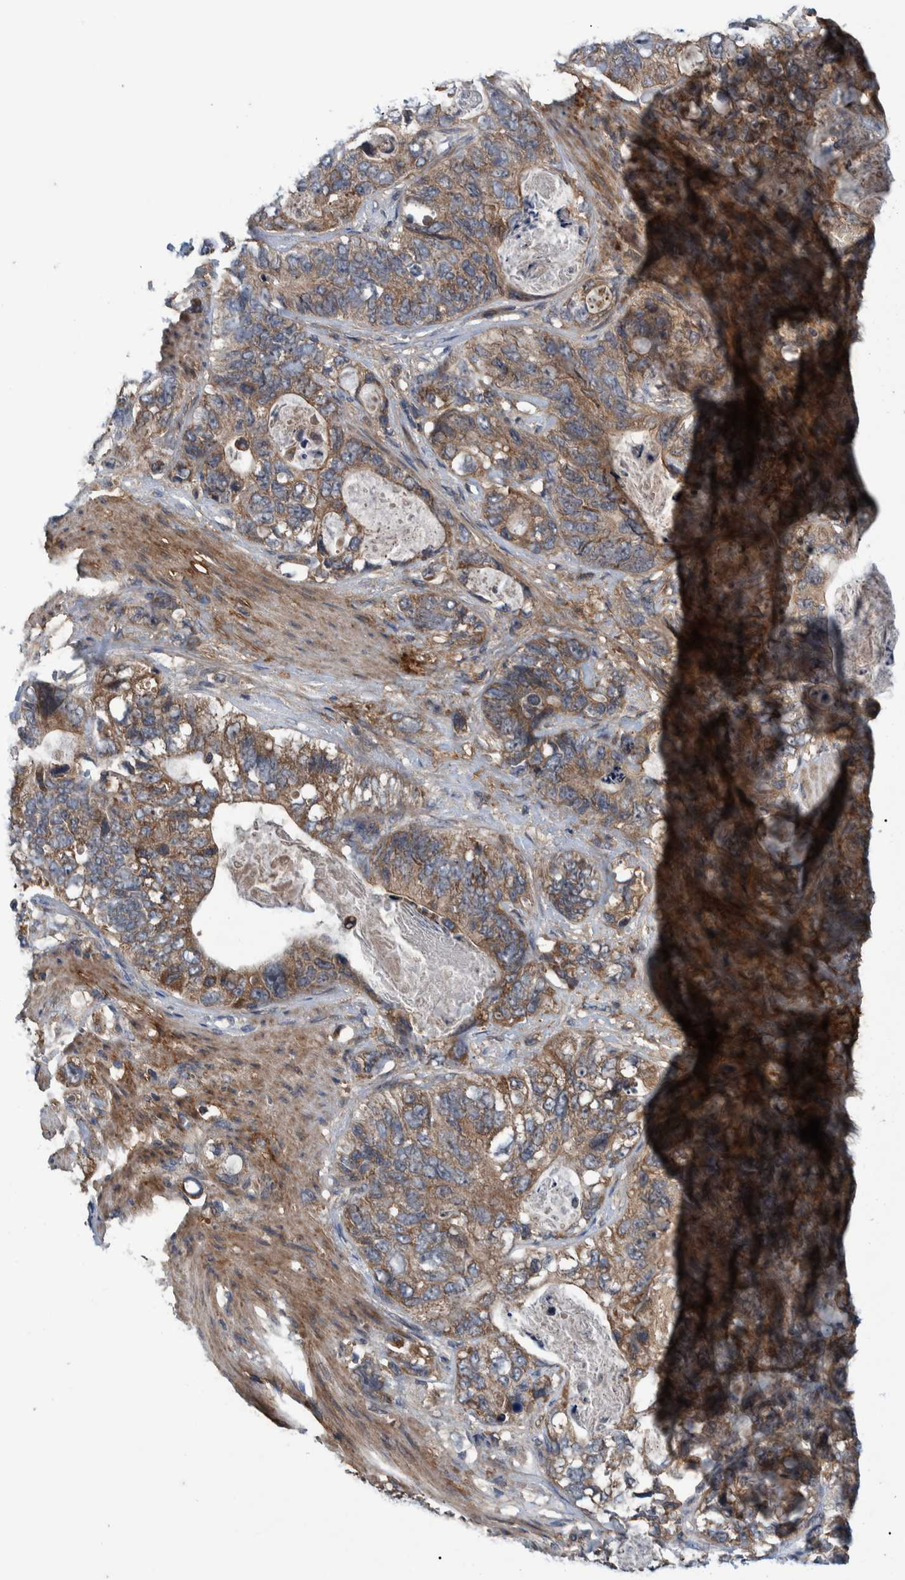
{"staining": {"intensity": "moderate", "quantity": ">75%", "location": "cytoplasmic/membranous"}, "tissue": "stomach cancer", "cell_type": "Tumor cells", "image_type": "cancer", "snomed": [{"axis": "morphology", "description": "Normal tissue, NOS"}, {"axis": "morphology", "description": "Adenocarcinoma, NOS"}, {"axis": "topography", "description": "Stomach"}], "caption": "Protein analysis of stomach cancer tissue reveals moderate cytoplasmic/membranous positivity in about >75% of tumor cells. (Stains: DAB (3,3'-diaminobenzidine) in brown, nuclei in blue, Microscopy: brightfield microscopy at high magnification).", "gene": "ITIH3", "patient": {"sex": "female", "age": 89}}